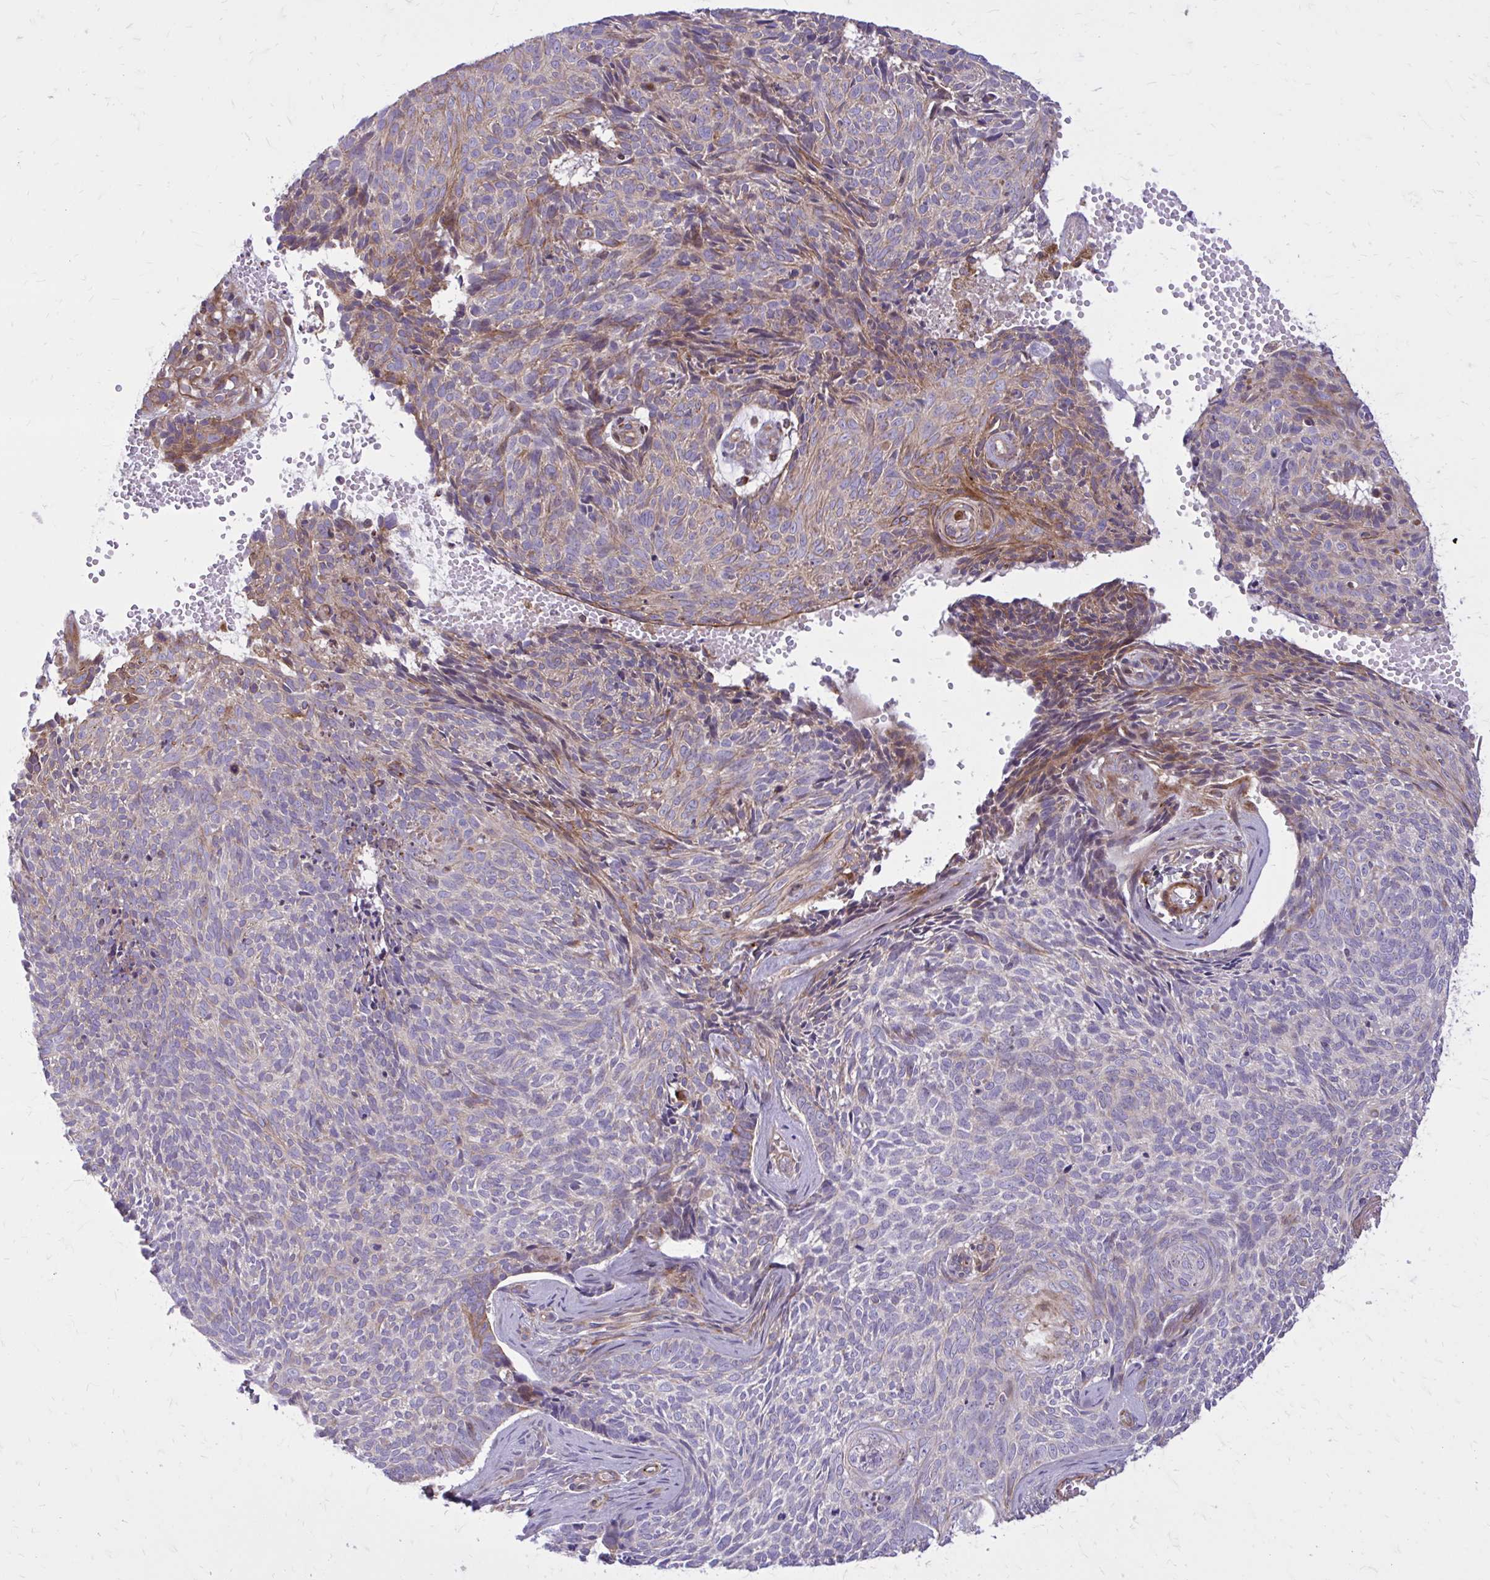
{"staining": {"intensity": "weak", "quantity": "<25%", "location": "cytoplasmic/membranous"}, "tissue": "skin cancer", "cell_type": "Tumor cells", "image_type": "cancer", "snomed": [{"axis": "morphology", "description": "Basal cell carcinoma"}, {"axis": "topography", "description": "Skin"}], "caption": "High power microscopy histopathology image of an immunohistochemistry (IHC) micrograph of basal cell carcinoma (skin), revealing no significant positivity in tumor cells.", "gene": "FAP", "patient": {"sex": "female", "age": 80}}